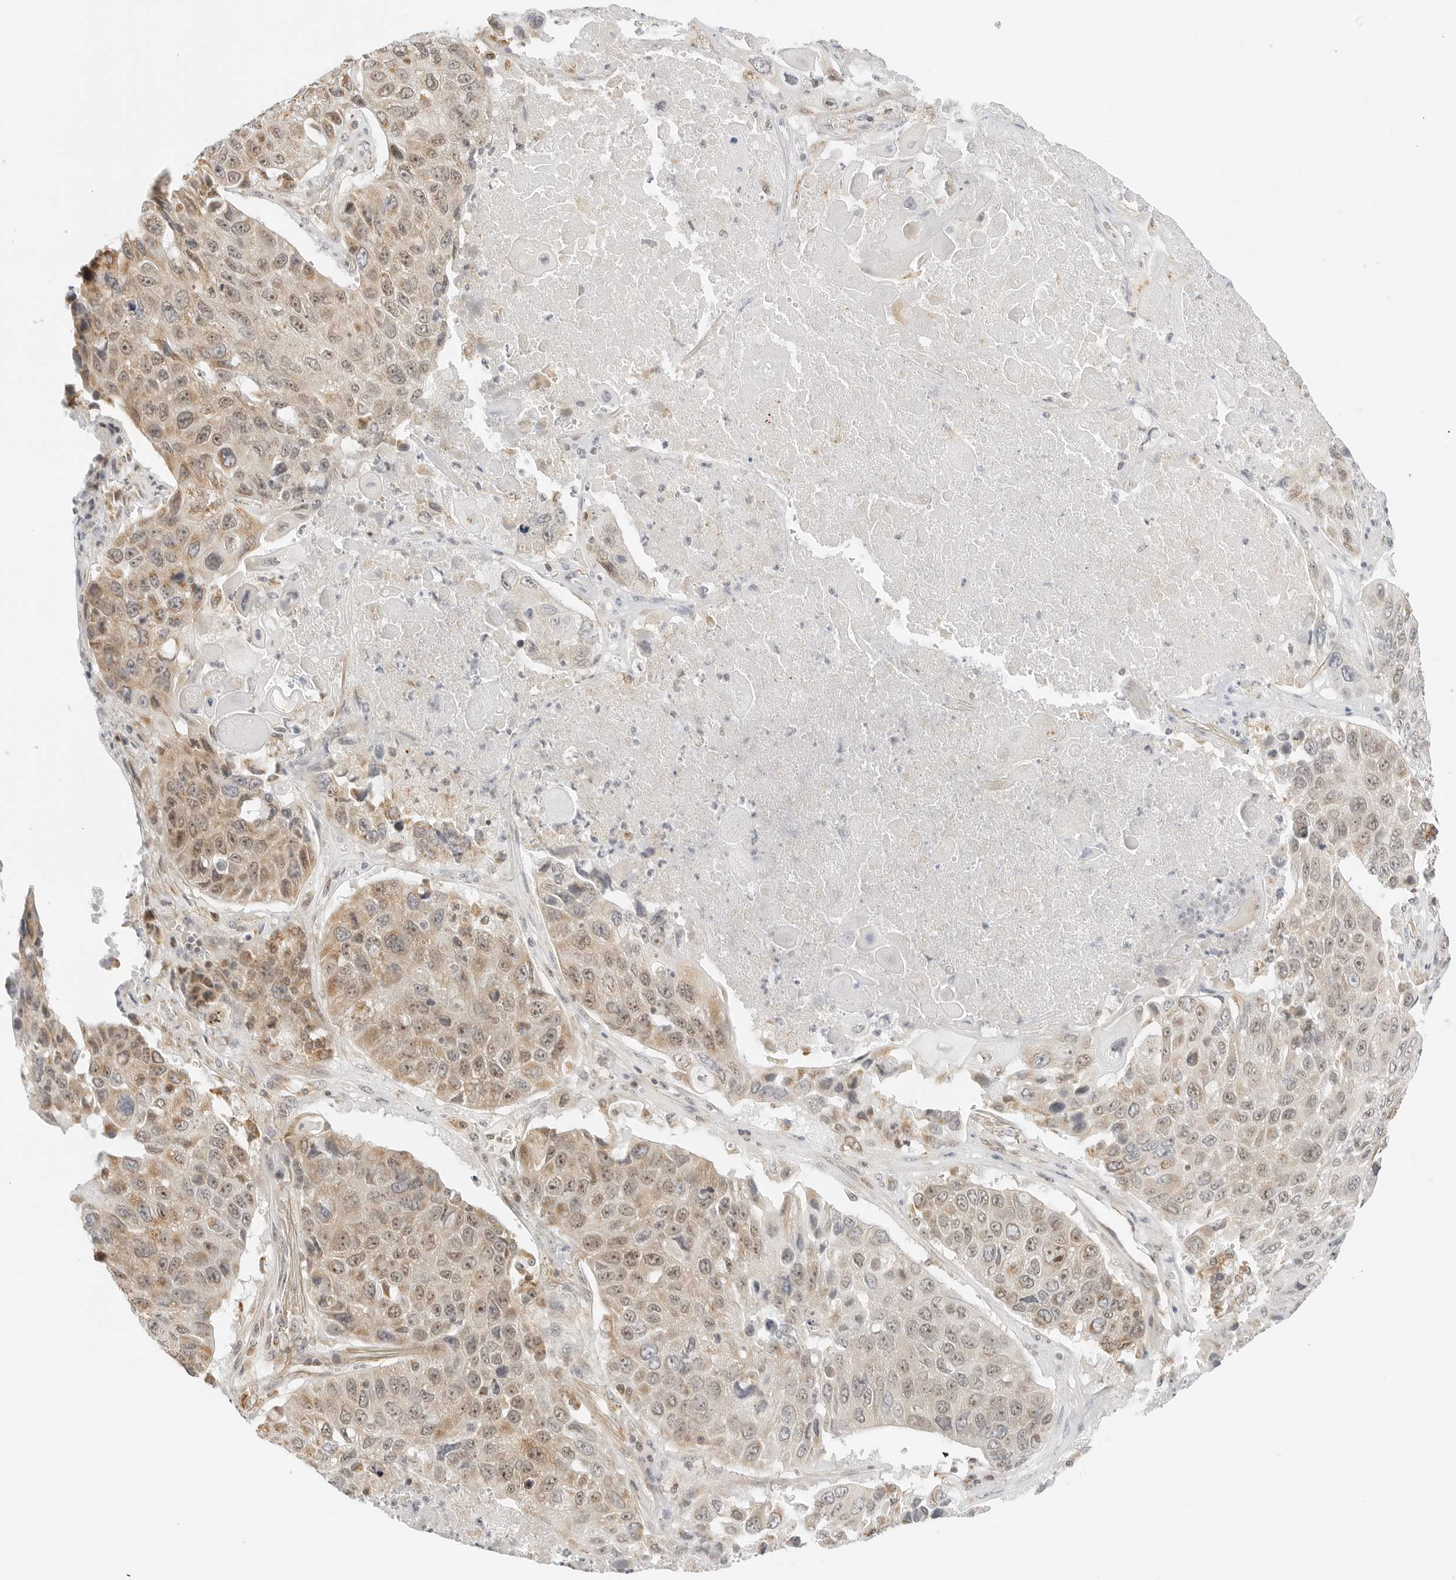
{"staining": {"intensity": "weak", "quantity": "25%-75%", "location": "cytoplasmic/membranous,nuclear"}, "tissue": "lung cancer", "cell_type": "Tumor cells", "image_type": "cancer", "snomed": [{"axis": "morphology", "description": "Squamous cell carcinoma, NOS"}, {"axis": "topography", "description": "Lung"}], "caption": "Weak cytoplasmic/membranous and nuclear protein positivity is identified in about 25%-75% of tumor cells in lung cancer.", "gene": "GORAB", "patient": {"sex": "male", "age": 61}}